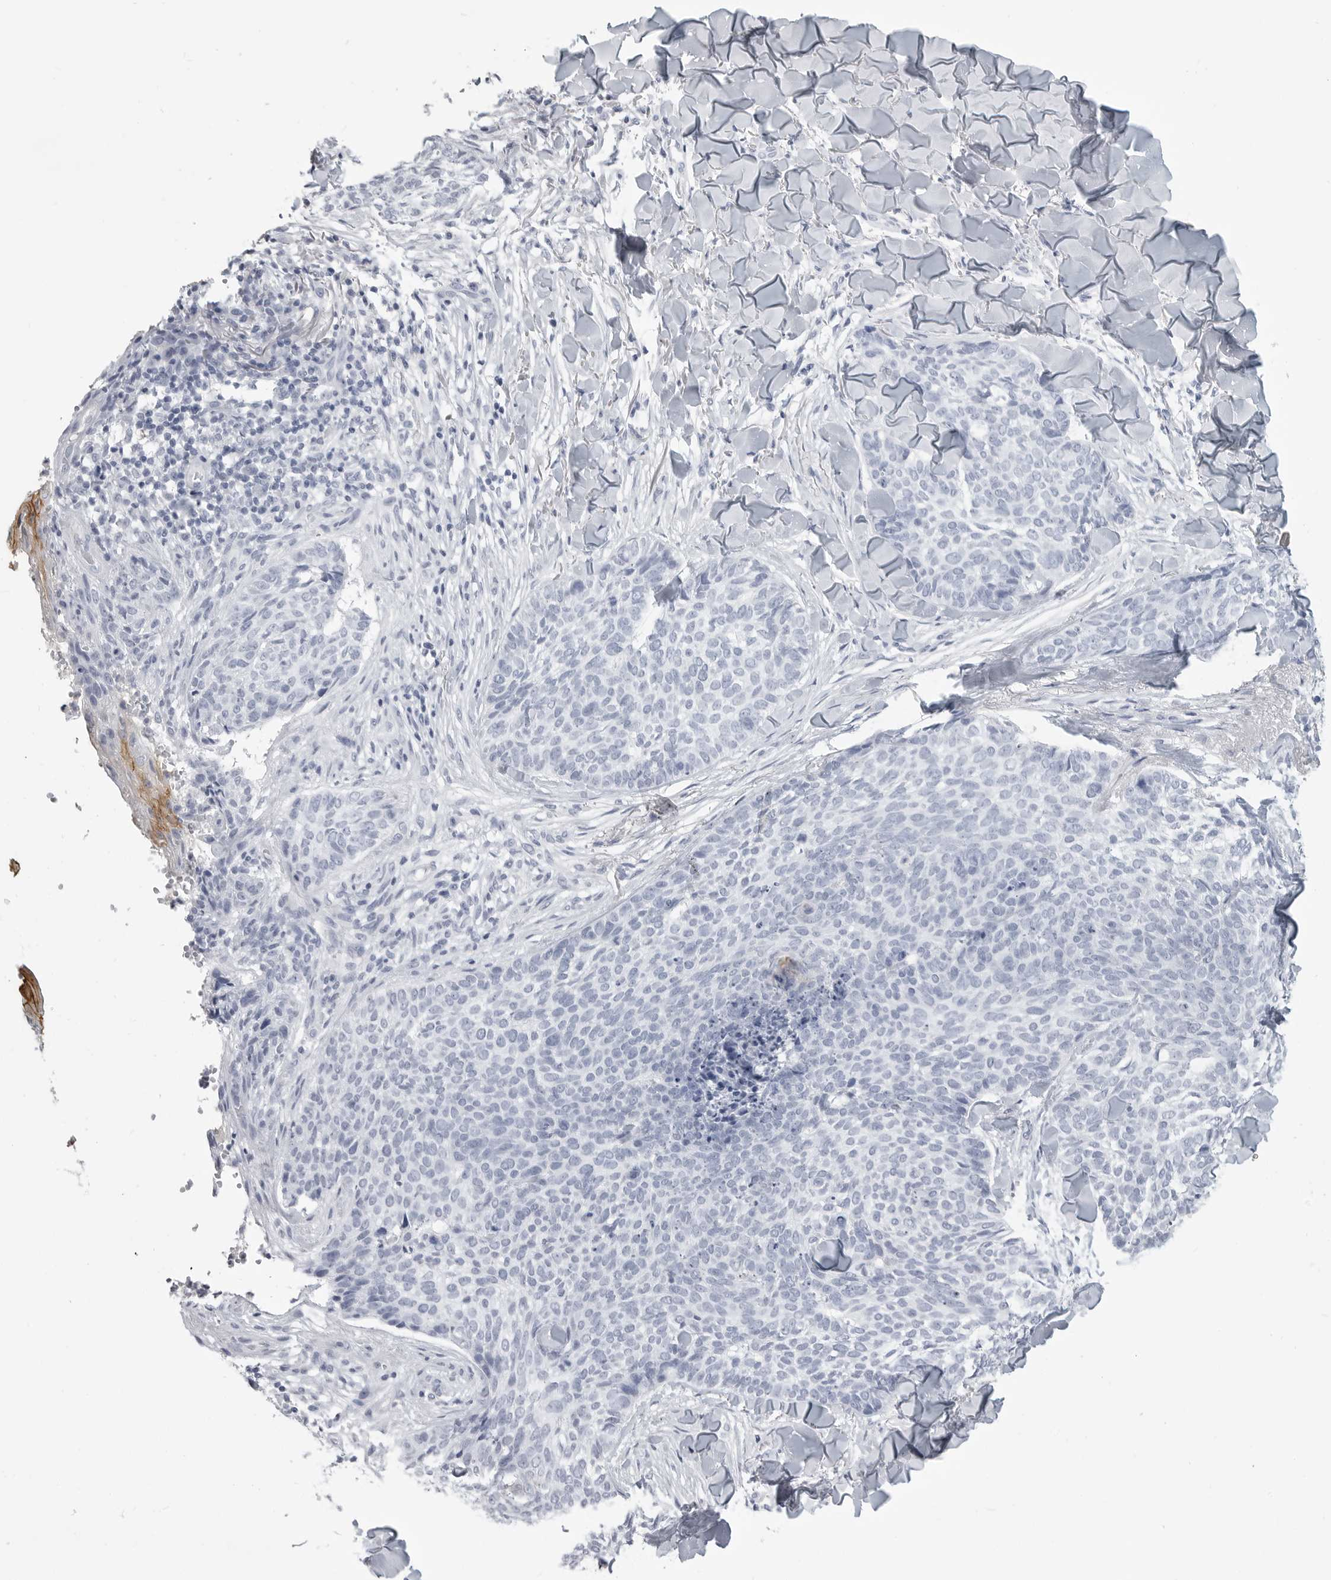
{"staining": {"intensity": "negative", "quantity": "none", "location": "none"}, "tissue": "skin cancer", "cell_type": "Tumor cells", "image_type": "cancer", "snomed": [{"axis": "morphology", "description": "Normal tissue, NOS"}, {"axis": "morphology", "description": "Basal cell carcinoma"}, {"axis": "topography", "description": "Skin"}], "caption": "Skin cancer (basal cell carcinoma) stained for a protein using immunohistochemistry displays no staining tumor cells.", "gene": "LY6D", "patient": {"sex": "male", "age": 67}}